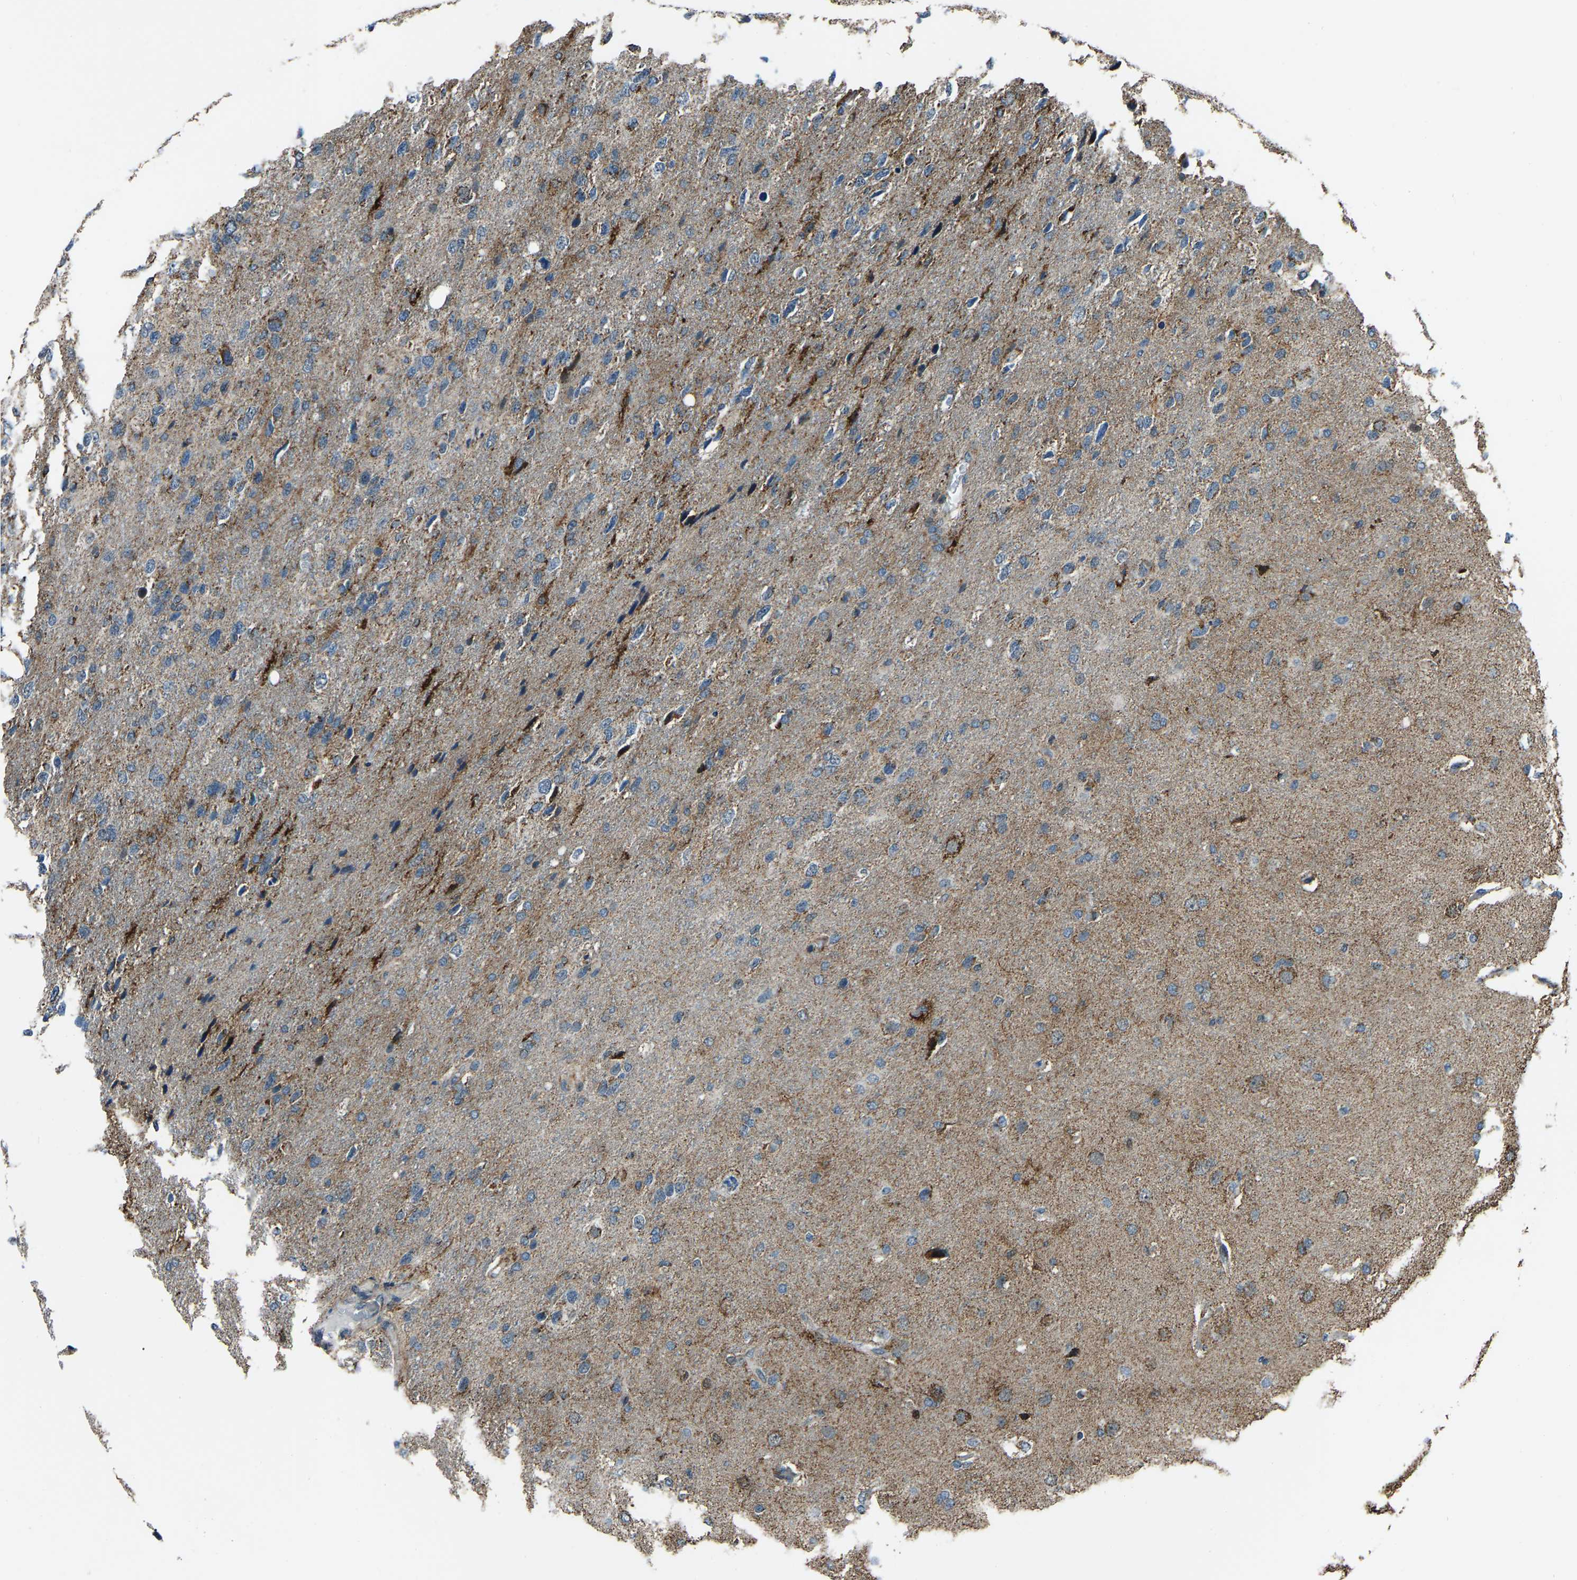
{"staining": {"intensity": "negative", "quantity": "none", "location": "none"}, "tissue": "glioma", "cell_type": "Tumor cells", "image_type": "cancer", "snomed": [{"axis": "morphology", "description": "Glioma, malignant, High grade"}, {"axis": "topography", "description": "Brain"}], "caption": "Tumor cells show no significant positivity in malignant glioma (high-grade).", "gene": "RBM33", "patient": {"sex": "female", "age": 58}}